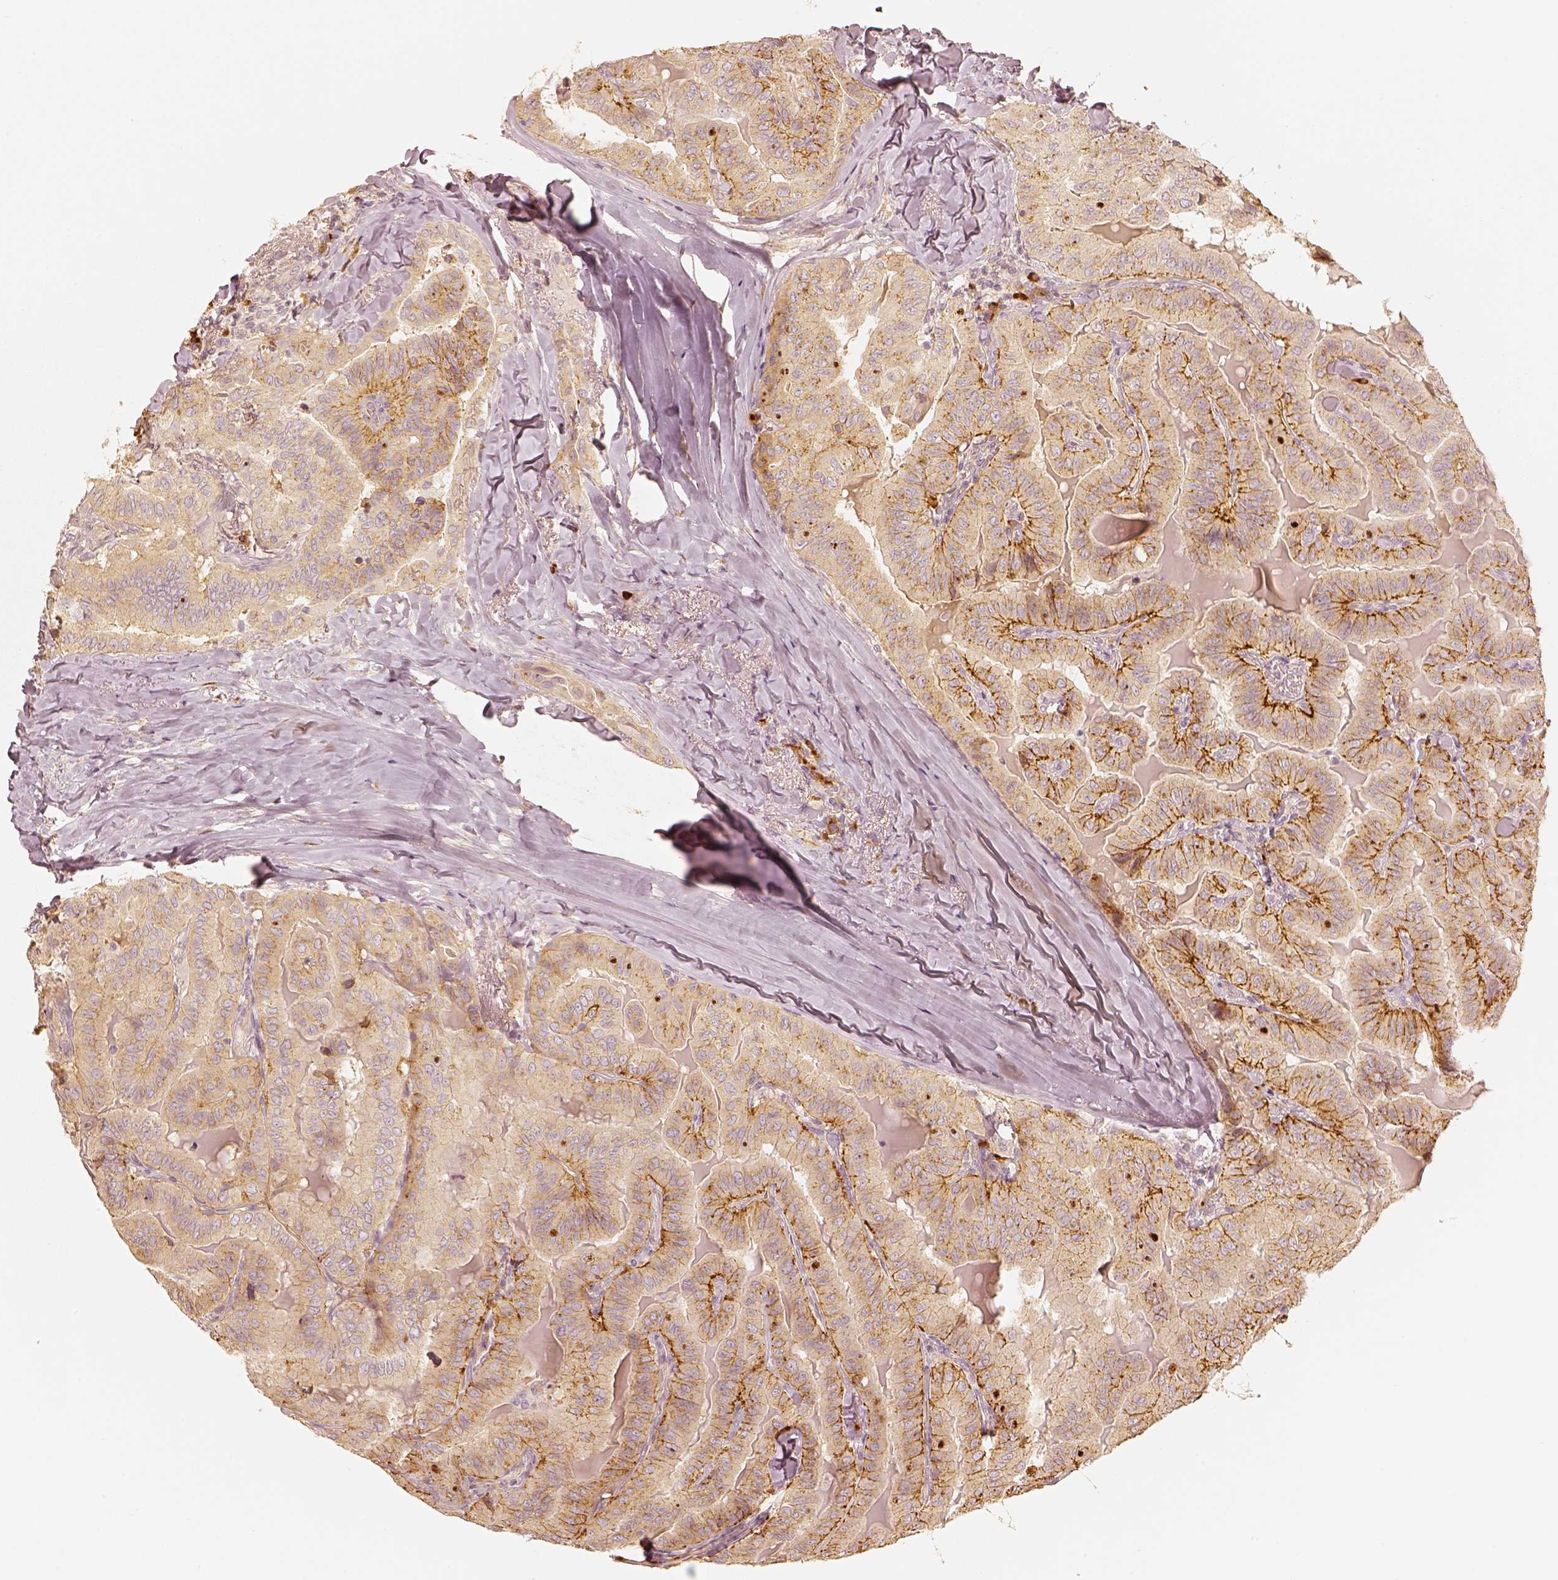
{"staining": {"intensity": "strong", "quantity": ">75%", "location": "cytoplasmic/membranous"}, "tissue": "thyroid cancer", "cell_type": "Tumor cells", "image_type": "cancer", "snomed": [{"axis": "morphology", "description": "Papillary adenocarcinoma, NOS"}, {"axis": "topography", "description": "Thyroid gland"}], "caption": "This histopathology image demonstrates immunohistochemistry staining of thyroid cancer, with high strong cytoplasmic/membranous expression in approximately >75% of tumor cells.", "gene": "GORASP2", "patient": {"sex": "female", "age": 68}}